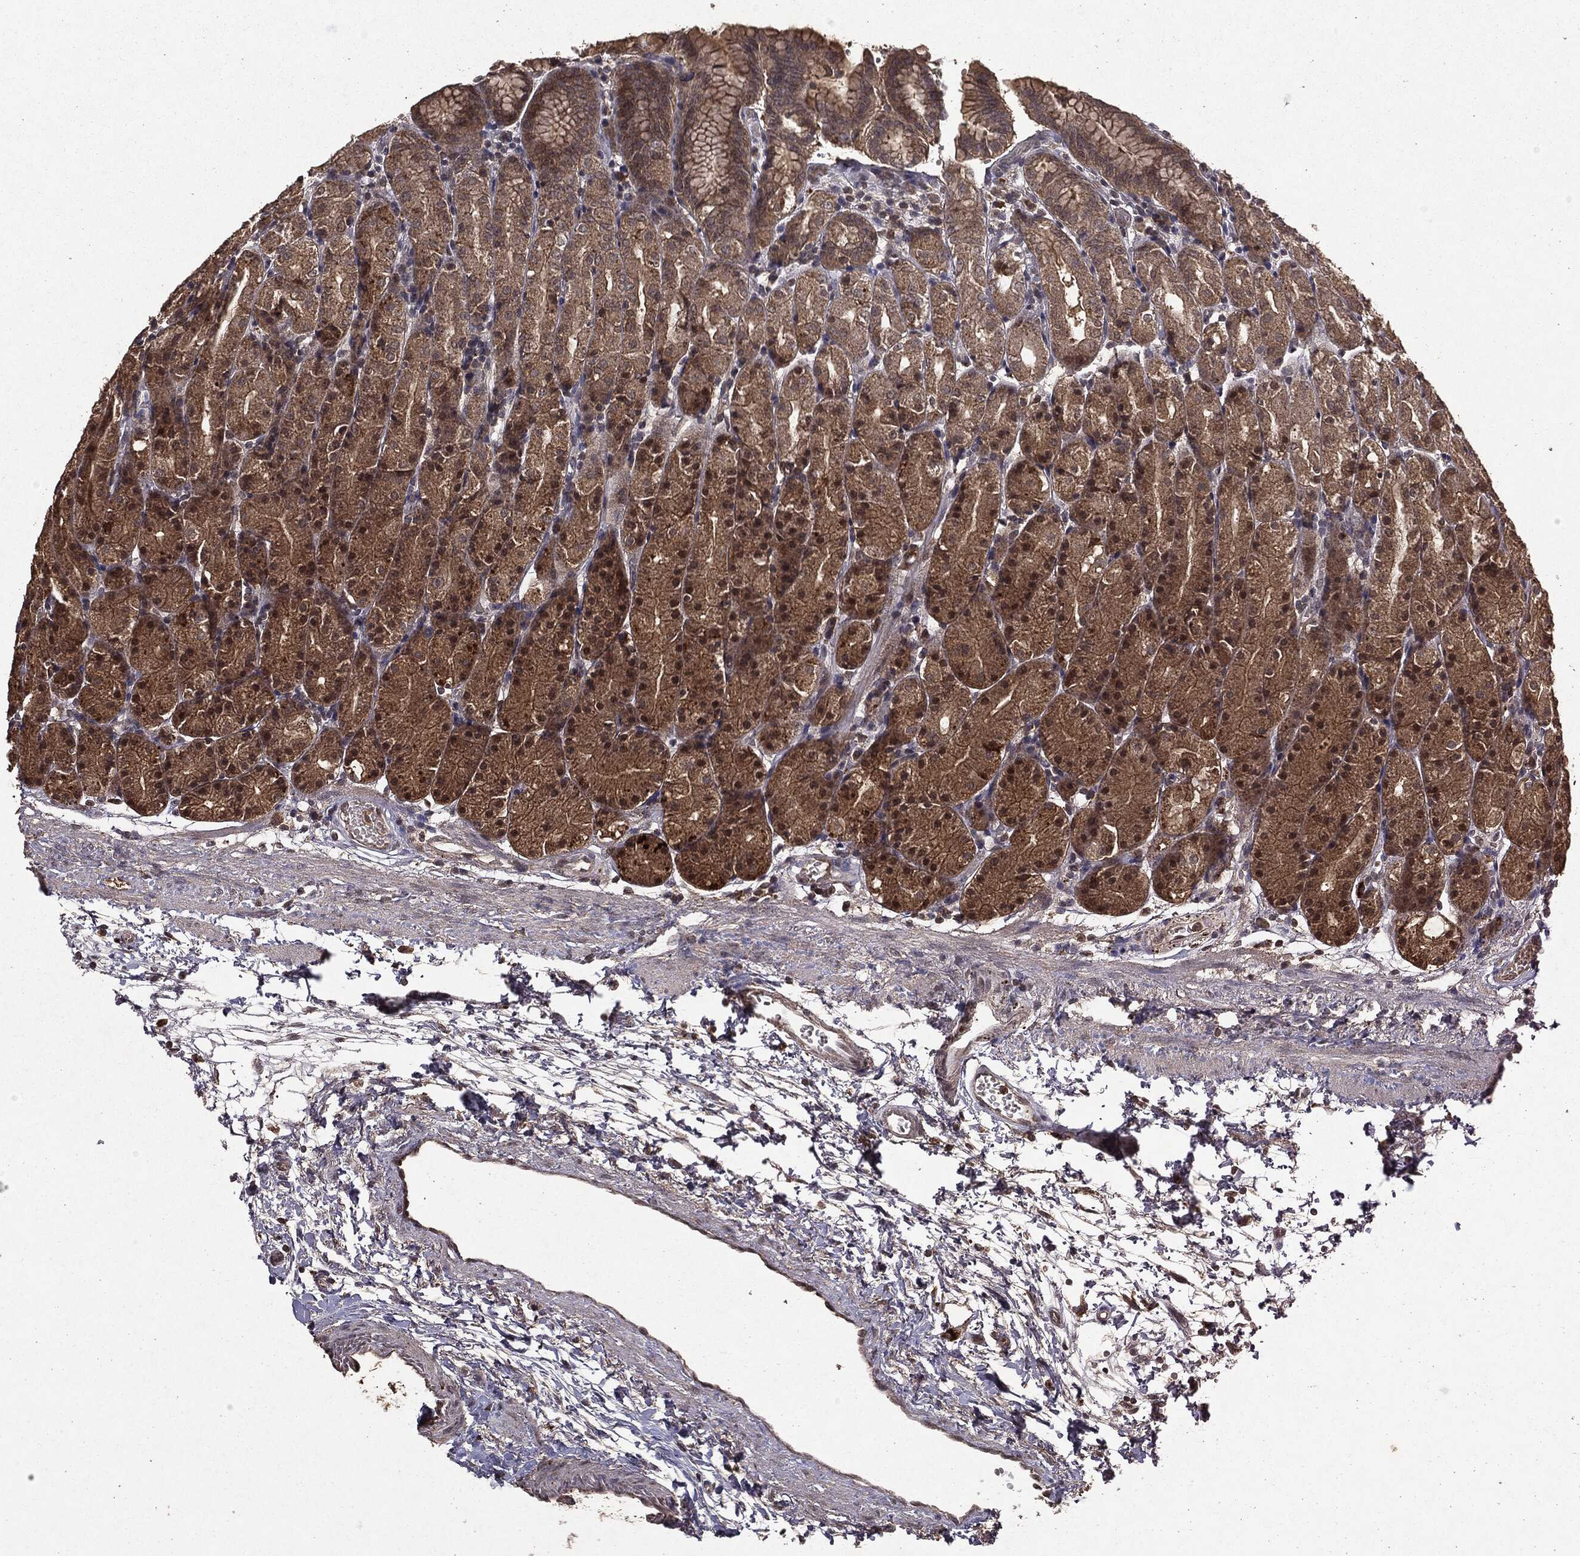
{"staining": {"intensity": "moderate", "quantity": "25%-75%", "location": "cytoplasmic/membranous,nuclear"}, "tissue": "stomach", "cell_type": "Glandular cells", "image_type": "normal", "snomed": [{"axis": "morphology", "description": "Normal tissue, NOS"}, {"axis": "morphology", "description": "Adenocarcinoma, NOS"}, {"axis": "topography", "description": "Stomach"}], "caption": "DAB (3,3'-diaminobenzidine) immunohistochemical staining of normal stomach exhibits moderate cytoplasmic/membranous,nuclear protein expression in approximately 25%-75% of glandular cells.", "gene": "MTOR", "patient": {"sex": "female", "age": 81}}